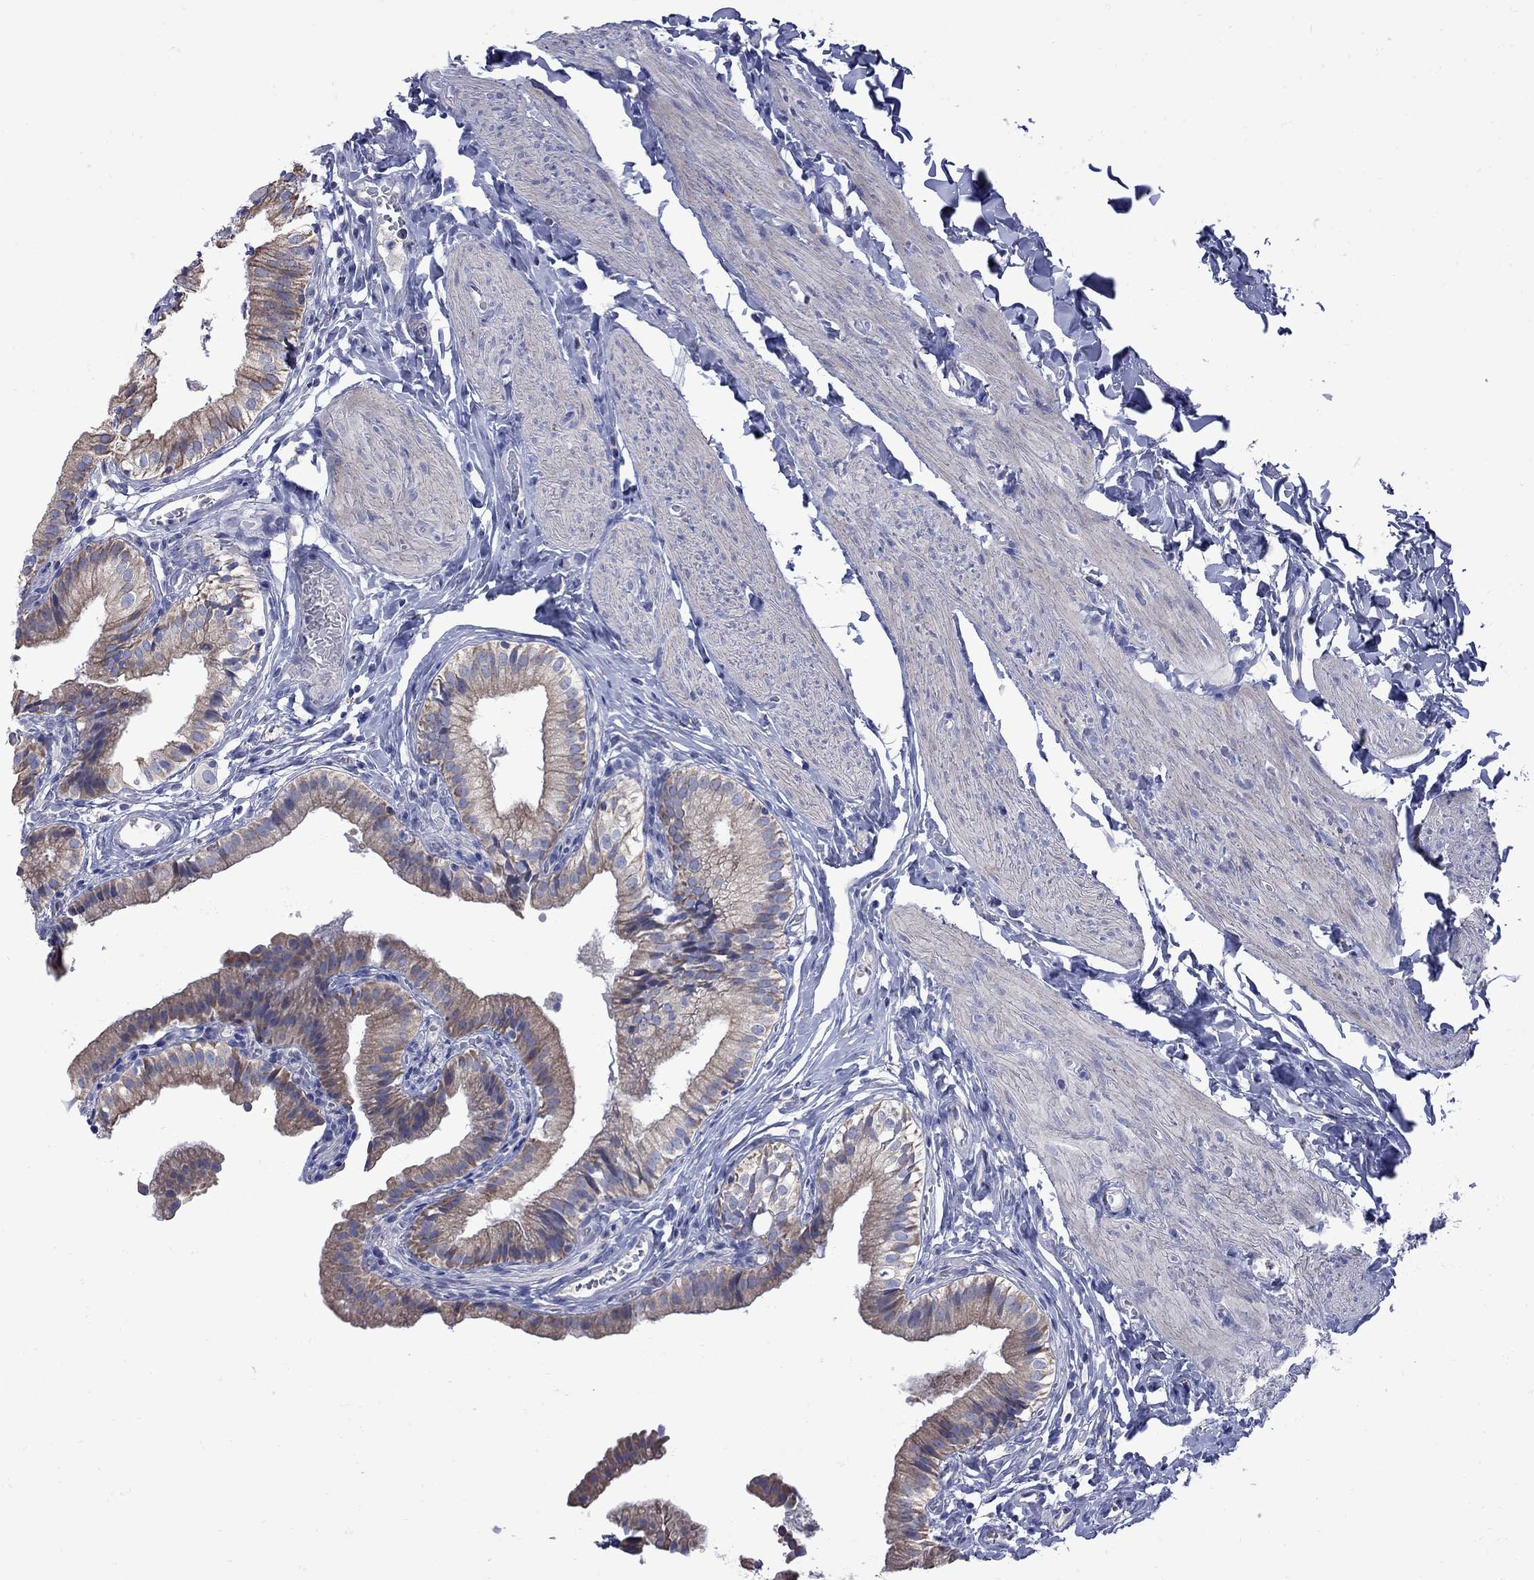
{"staining": {"intensity": "strong", "quantity": "<25%", "location": "cytoplasmic/membranous"}, "tissue": "gallbladder", "cell_type": "Glandular cells", "image_type": "normal", "snomed": [{"axis": "morphology", "description": "Normal tissue, NOS"}, {"axis": "topography", "description": "Gallbladder"}], "caption": "Immunohistochemistry (IHC) photomicrograph of normal human gallbladder stained for a protein (brown), which reveals medium levels of strong cytoplasmic/membranous positivity in about <25% of glandular cells.", "gene": "SESTD1", "patient": {"sex": "female", "age": 47}}